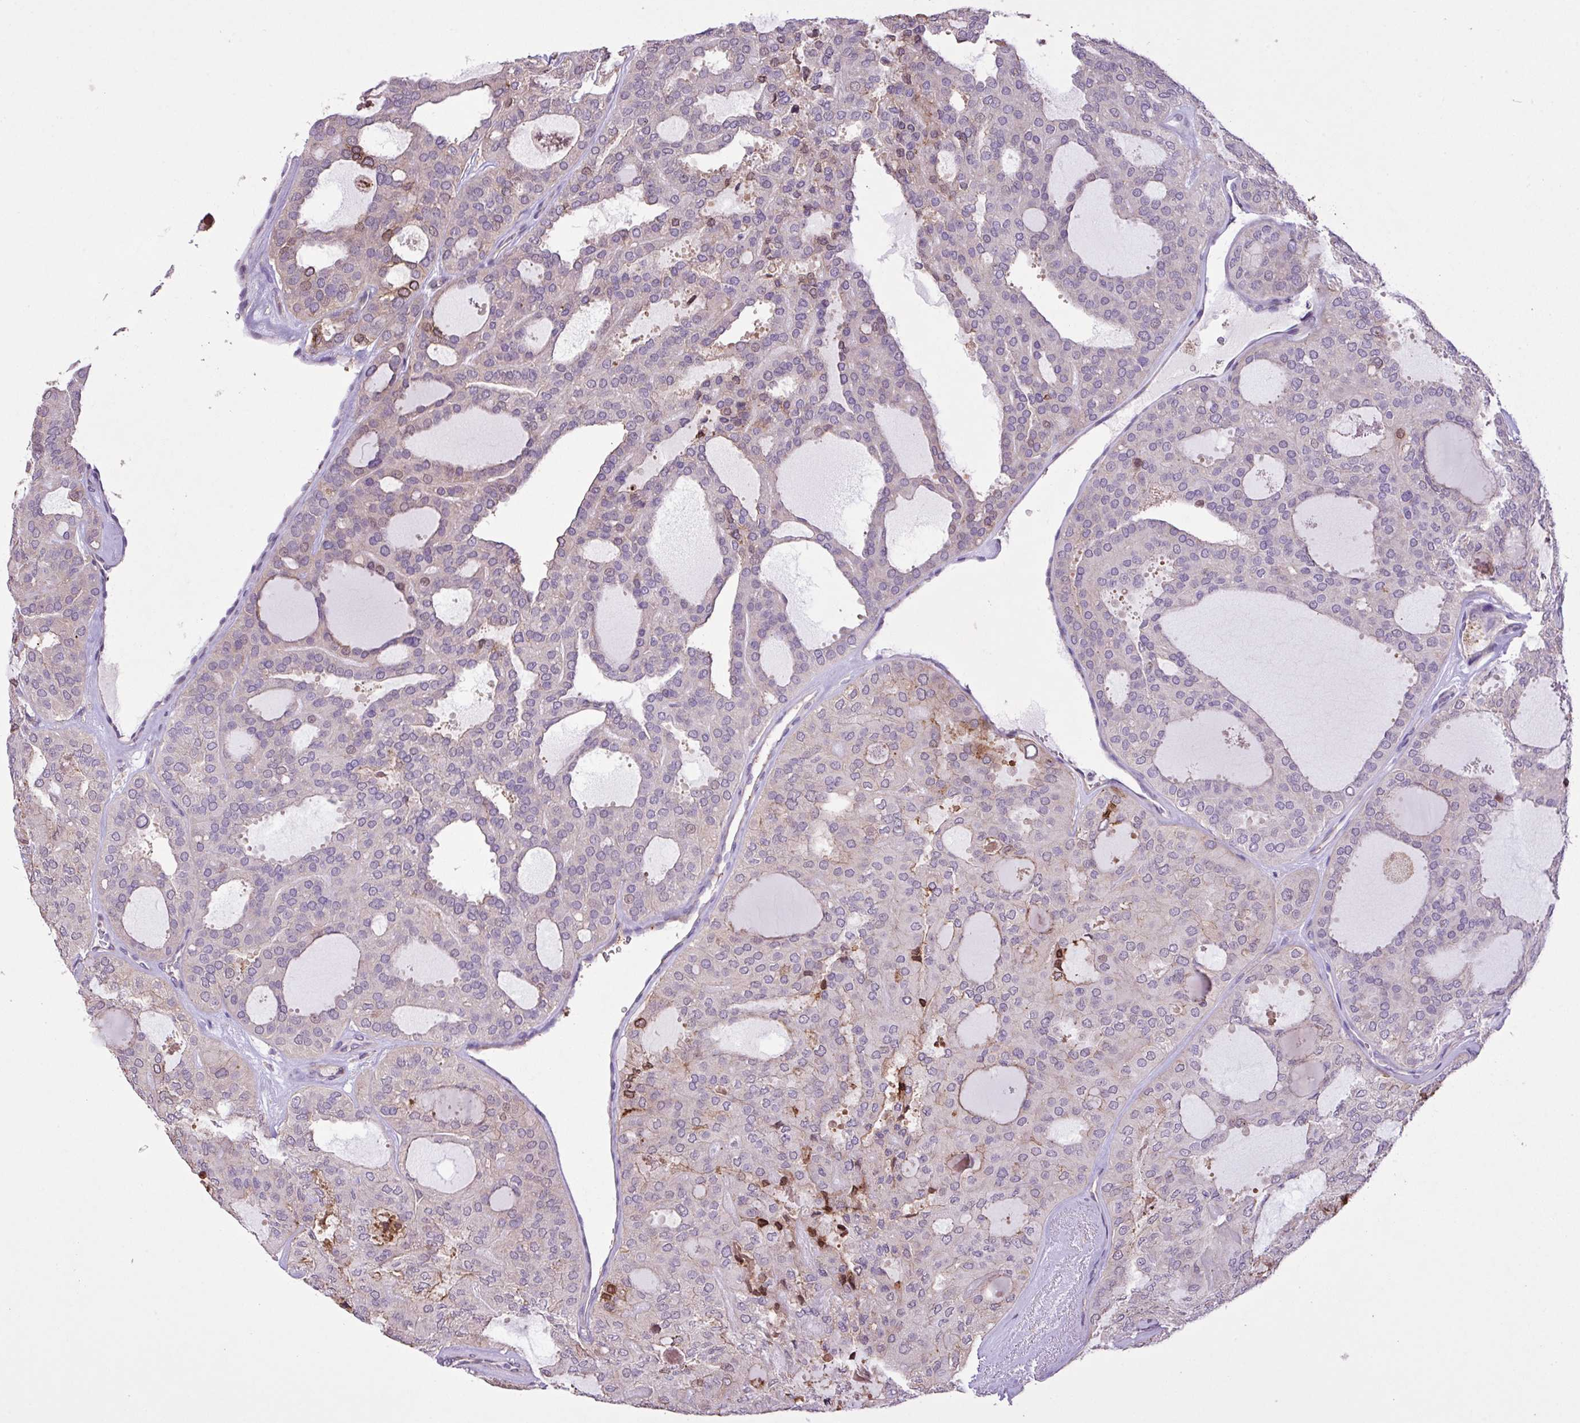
{"staining": {"intensity": "weak", "quantity": "<25%", "location": "cytoplasmic/membranous,nuclear"}, "tissue": "thyroid cancer", "cell_type": "Tumor cells", "image_type": "cancer", "snomed": [{"axis": "morphology", "description": "Follicular adenoma carcinoma, NOS"}, {"axis": "topography", "description": "Thyroid gland"}], "caption": "Immunohistochemistry photomicrograph of neoplastic tissue: follicular adenoma carcinoma (thyroid) stained with DAB (3,3'-diaminobenzidine) exhibits no significant protein positivity in tumor cells. The staining was performed using DAB (3,3'-diaminobenzidine) to visualize the protein expression in brown, while the nuclei were stained in blue with hematoxylin (Magnification: 20x).", "gene": "RPP25L", "patient": {"sex": "male", "age": 75}}